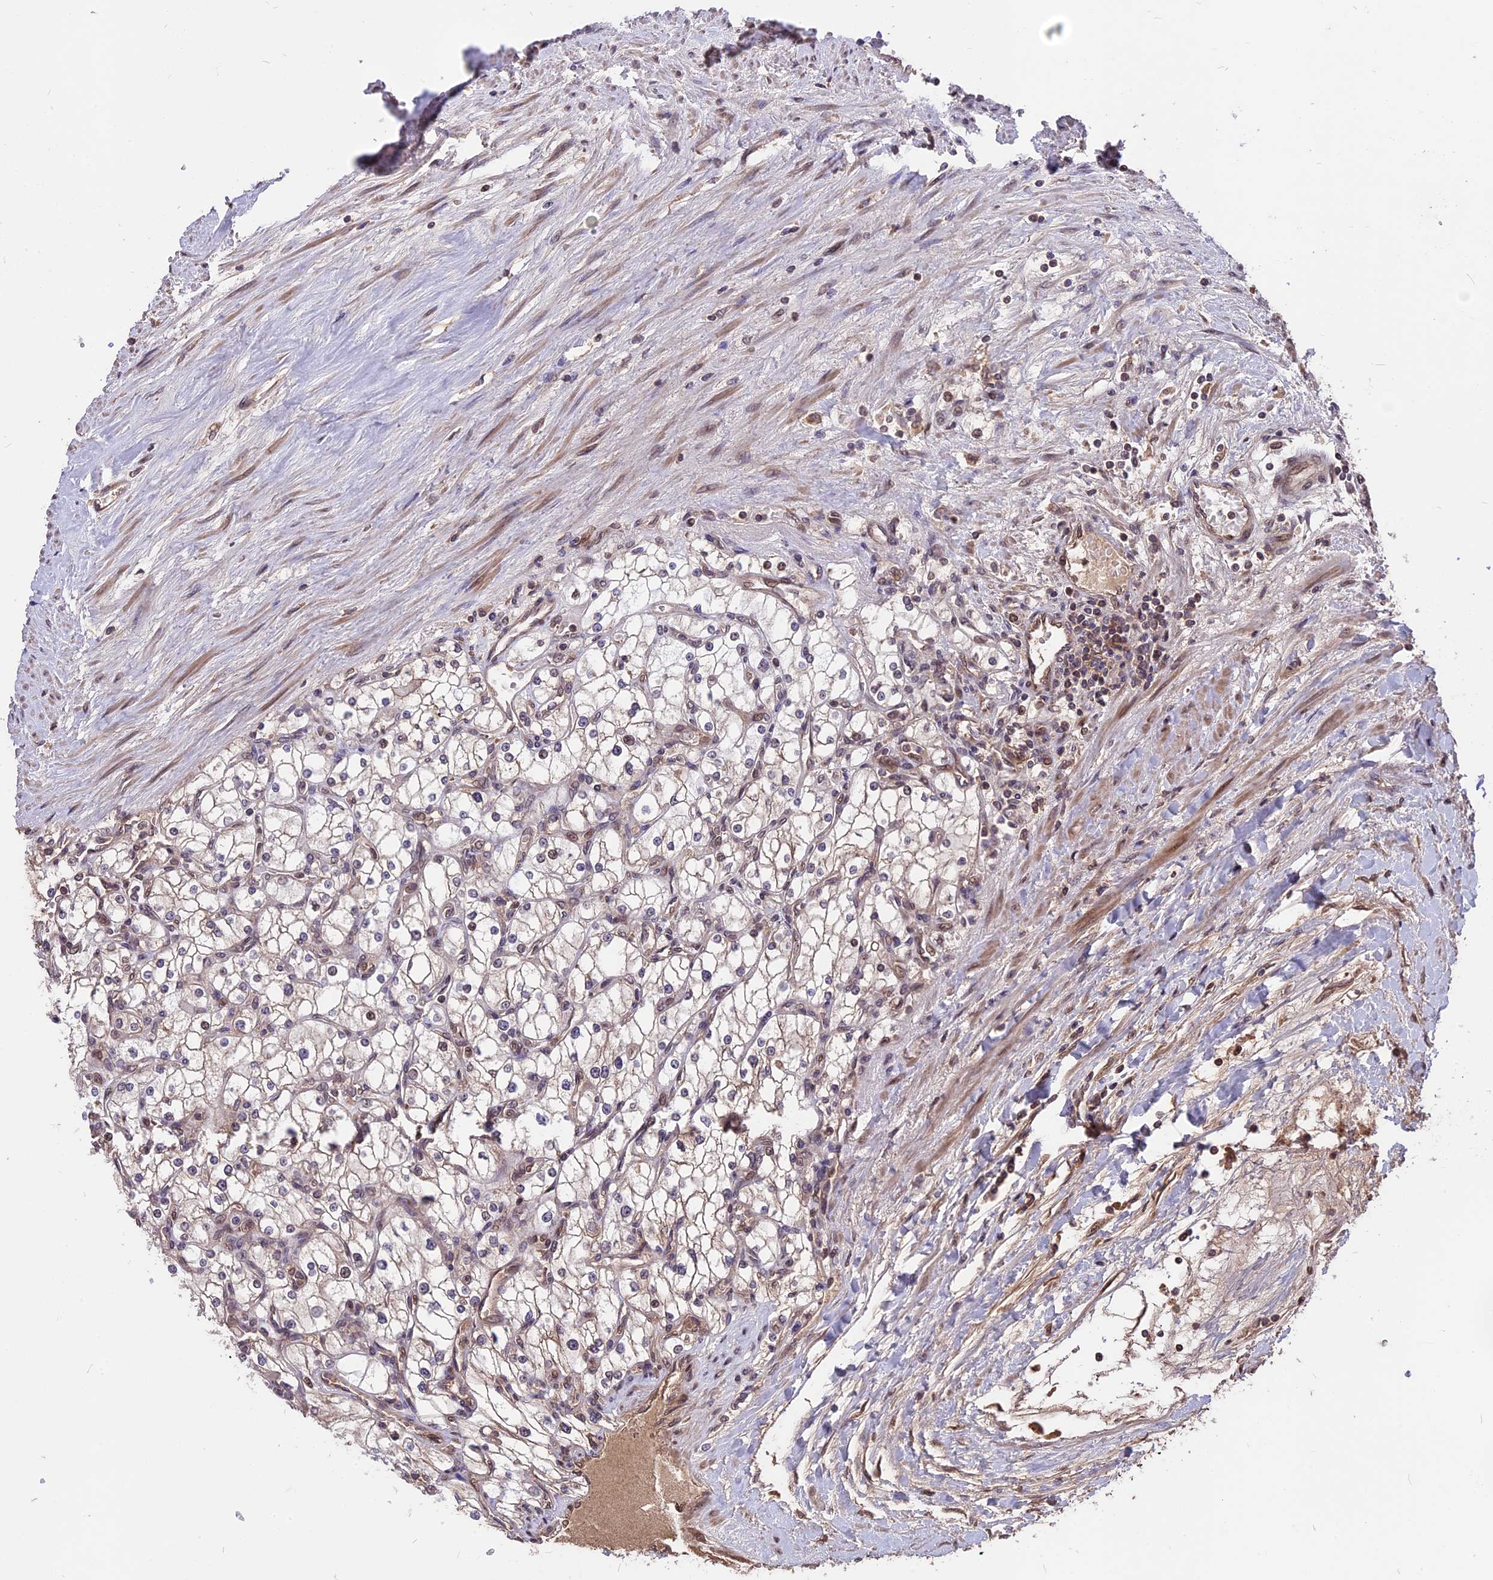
{"staining": {"intensity": "weak", "quantity": "<25%", "location": "cytoplasmic/membranous,nuclear"}, "tissue": "renal cancer", "cell_type": "Tumor cells", "image_type": "cancer", "snomed": [{"axis": "morphology", "description": "Adenocarcinoma, NOS"}, {"axis": "topography", "description": "Kidney"}], "caption": "This is an immunohistochemistry micrograph of renal adenocarcinoma. There is no expression in tumor cells.", "gene": "ZNF598", "patient": {"sex": "male", "age": 80}}